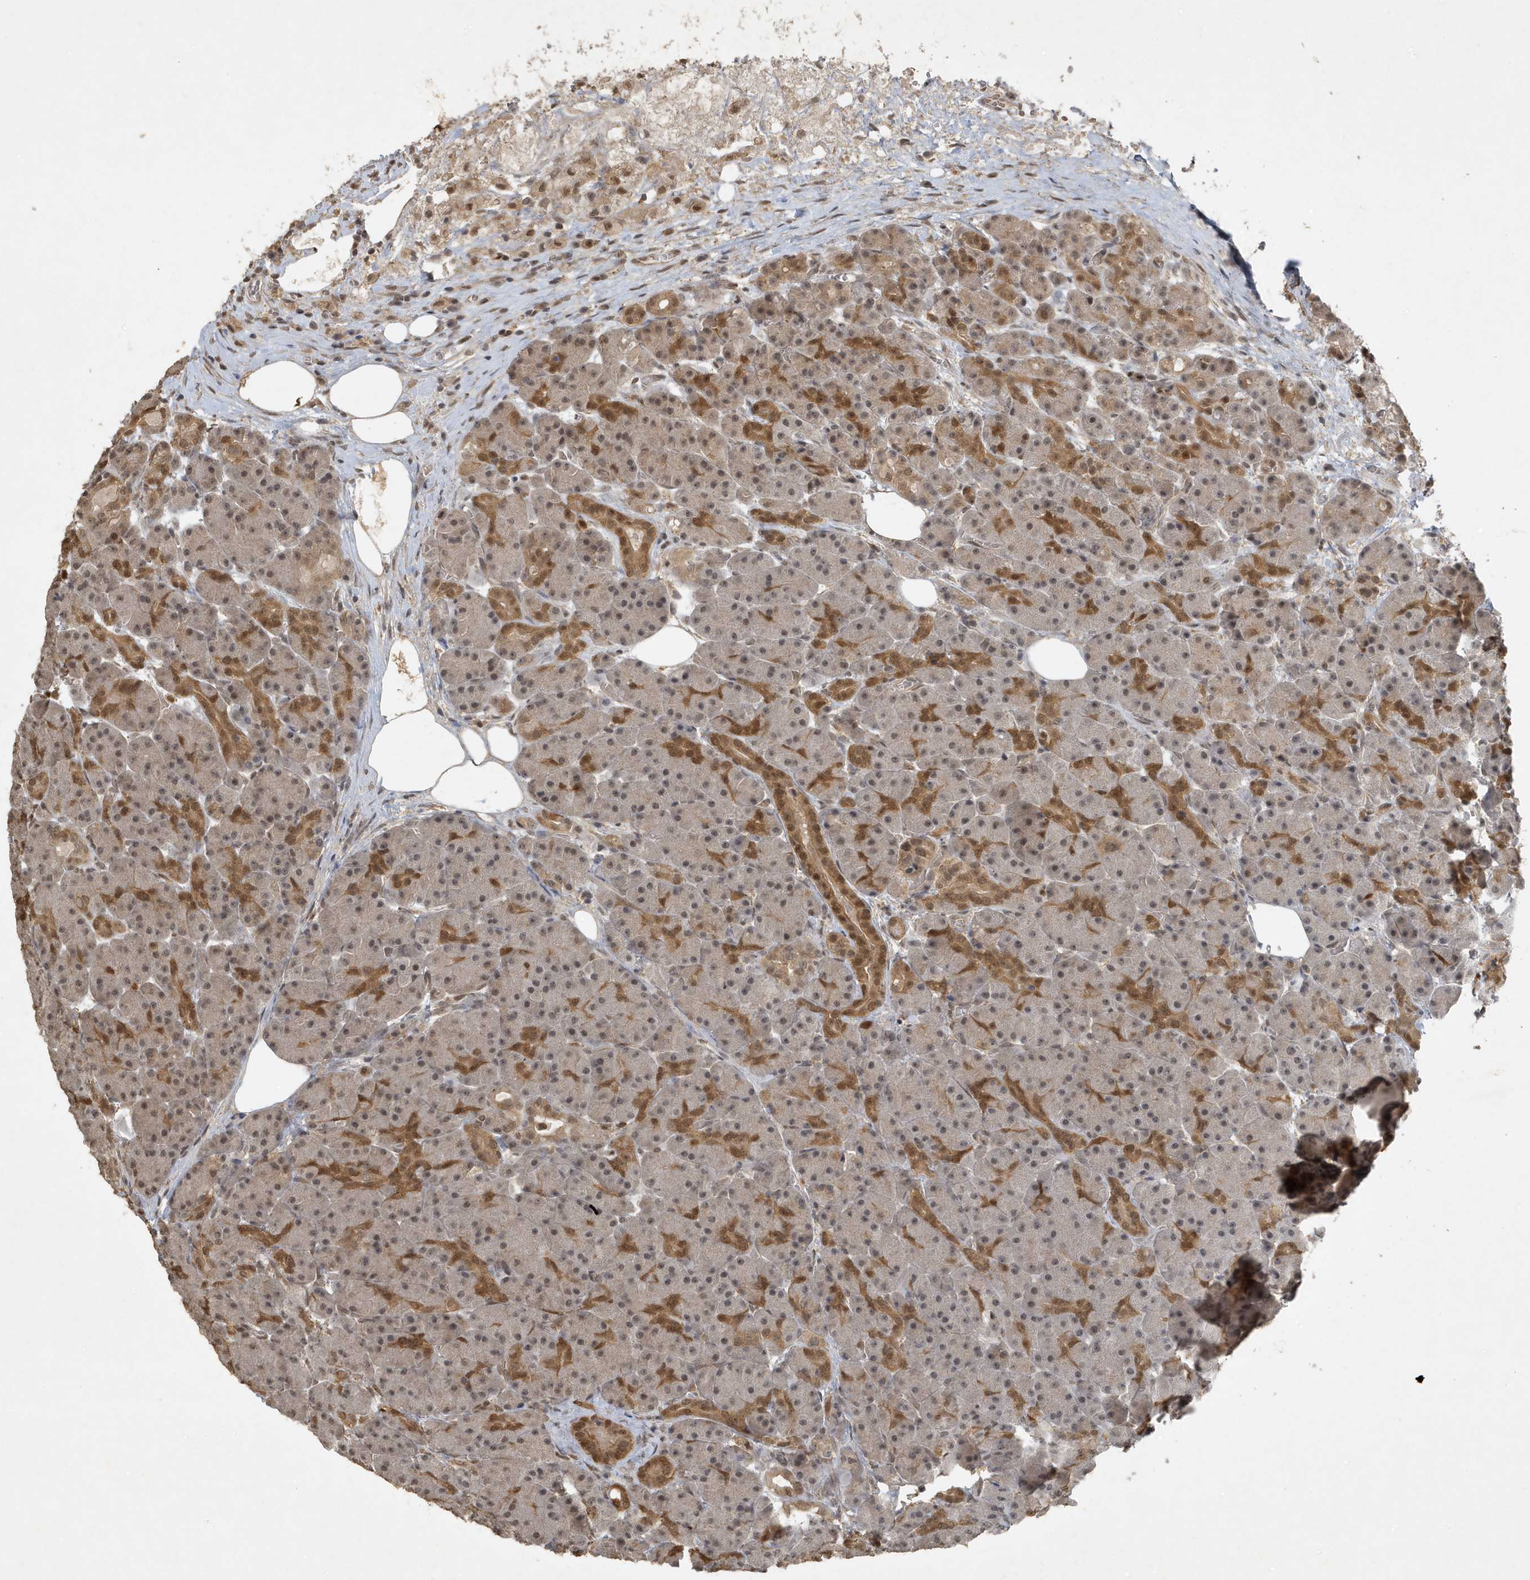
{"staining": {"intensity": "strong", "quantity": "<25%", "location": "cytoplasmic/membranous,nuclear"}, "tissue": "pancreas", "cell_type": "Exocrine glandular cells", "image_type": "normal", "snomed": [{"axis": "morphology", "description": "Normal tissue, NOS"}, {"axis": "topography", "description": "Pancreas"}], "caption": "DAB (3,3'-diaminobenzidine) immunohistochemical staining of normal pancreas reveals strong cytoplasmic/membranous,nuclear protein expression in approximately <25% of exocrine glandular cells.", "gene": "HSPA1A", "patient": {"sex": "male", "age": 63}}